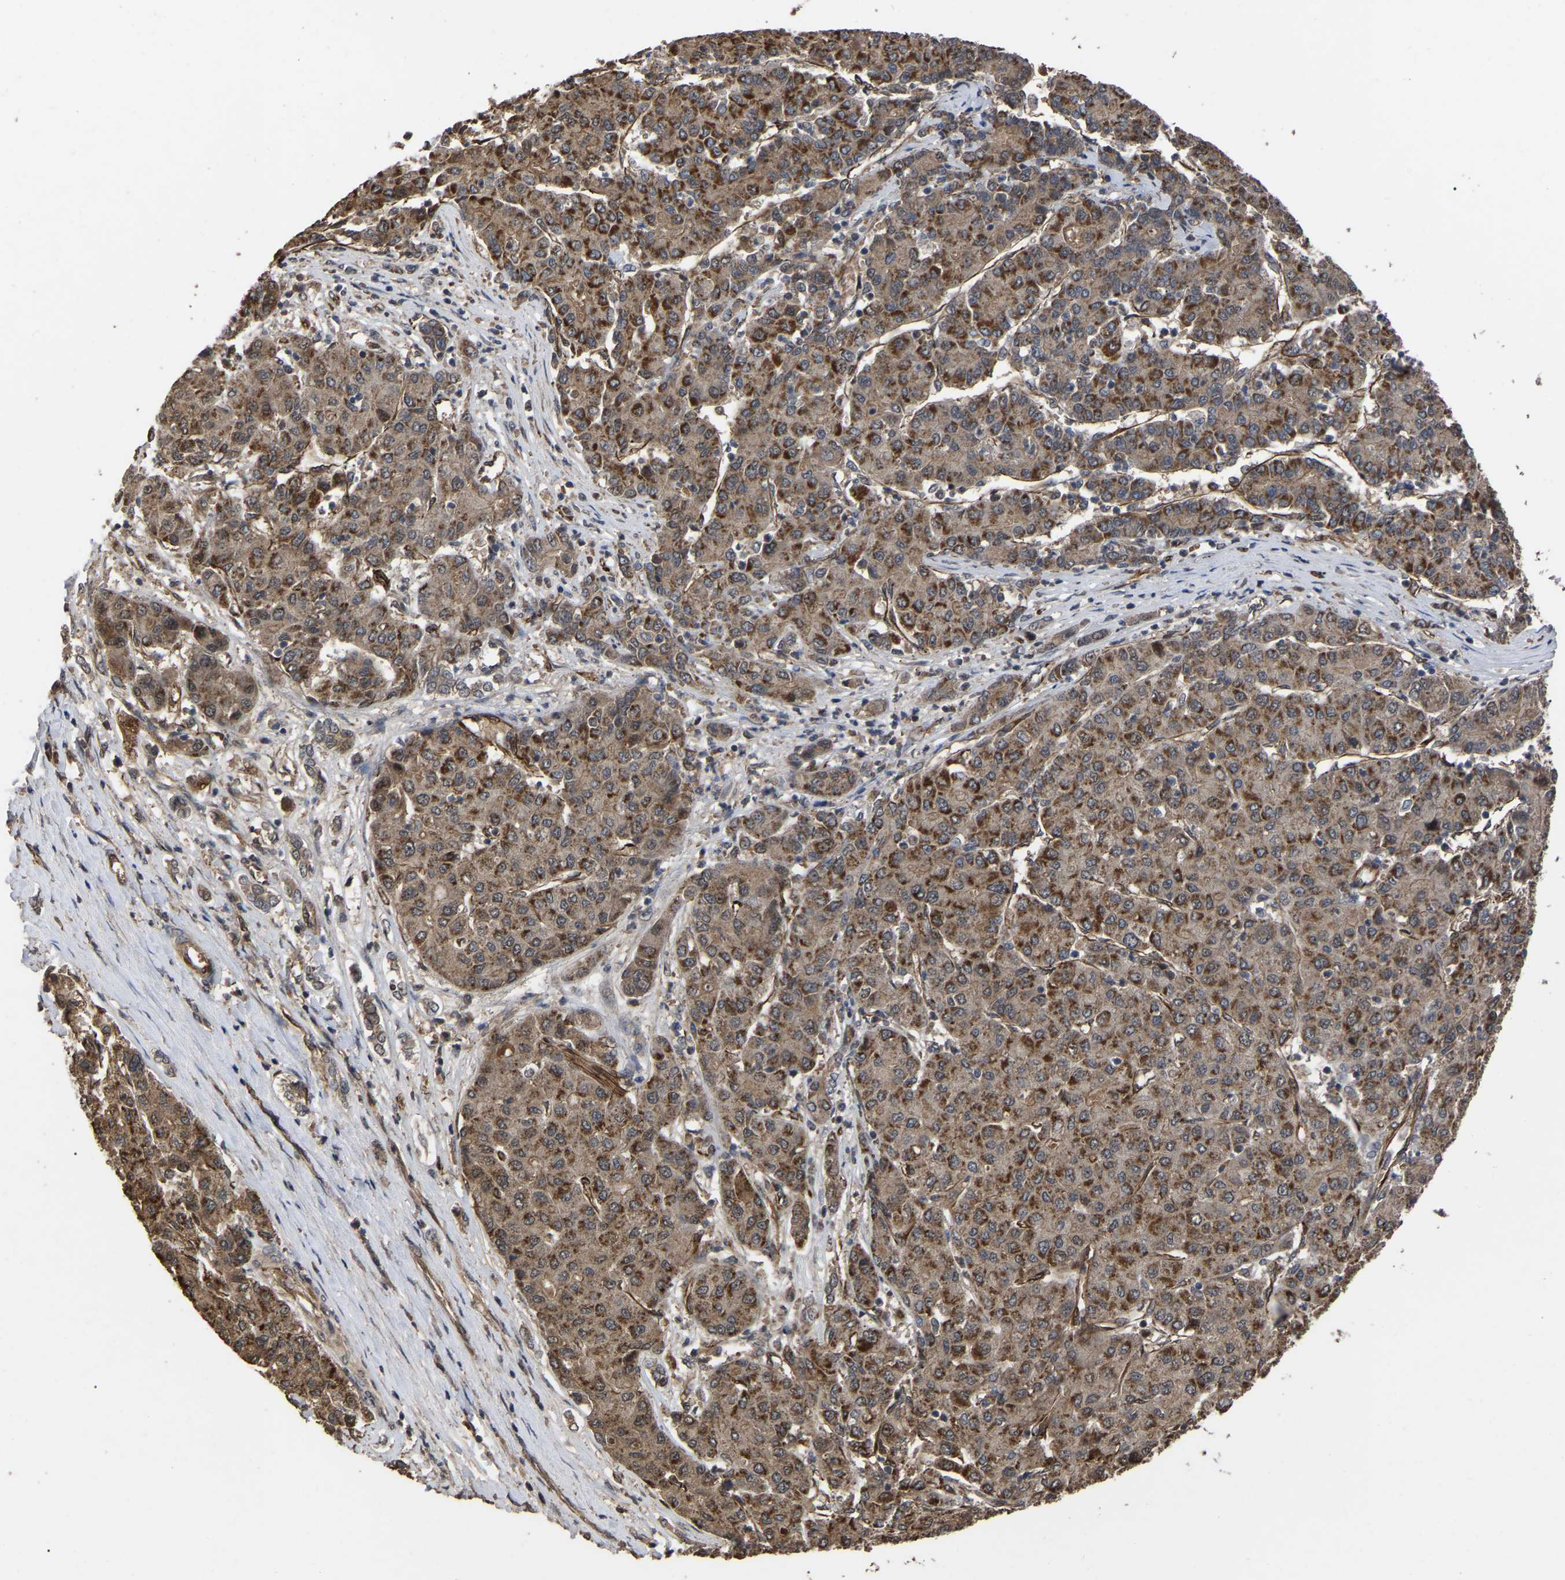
{"staining": {"intensity": "moderate", "quantity": ">75%", "location": "cytoplasmic/membranous"}, "tissue": "liver cancer", "cell_type": "Tumor cells", "image_type": "cancer", "snomed": [{"axis": "morphology", "description": "Carcinoma, Hepatocellular, NOS"}, {"axis": "topography", "description": "Liver"}], "caption": "A brown stain highlights moderate cytoplasmic/membranous positivity of a protein in liver cancer tumor cells.", "gene": "FAM161B", "patient": {"sex": "male", "age": 65}}